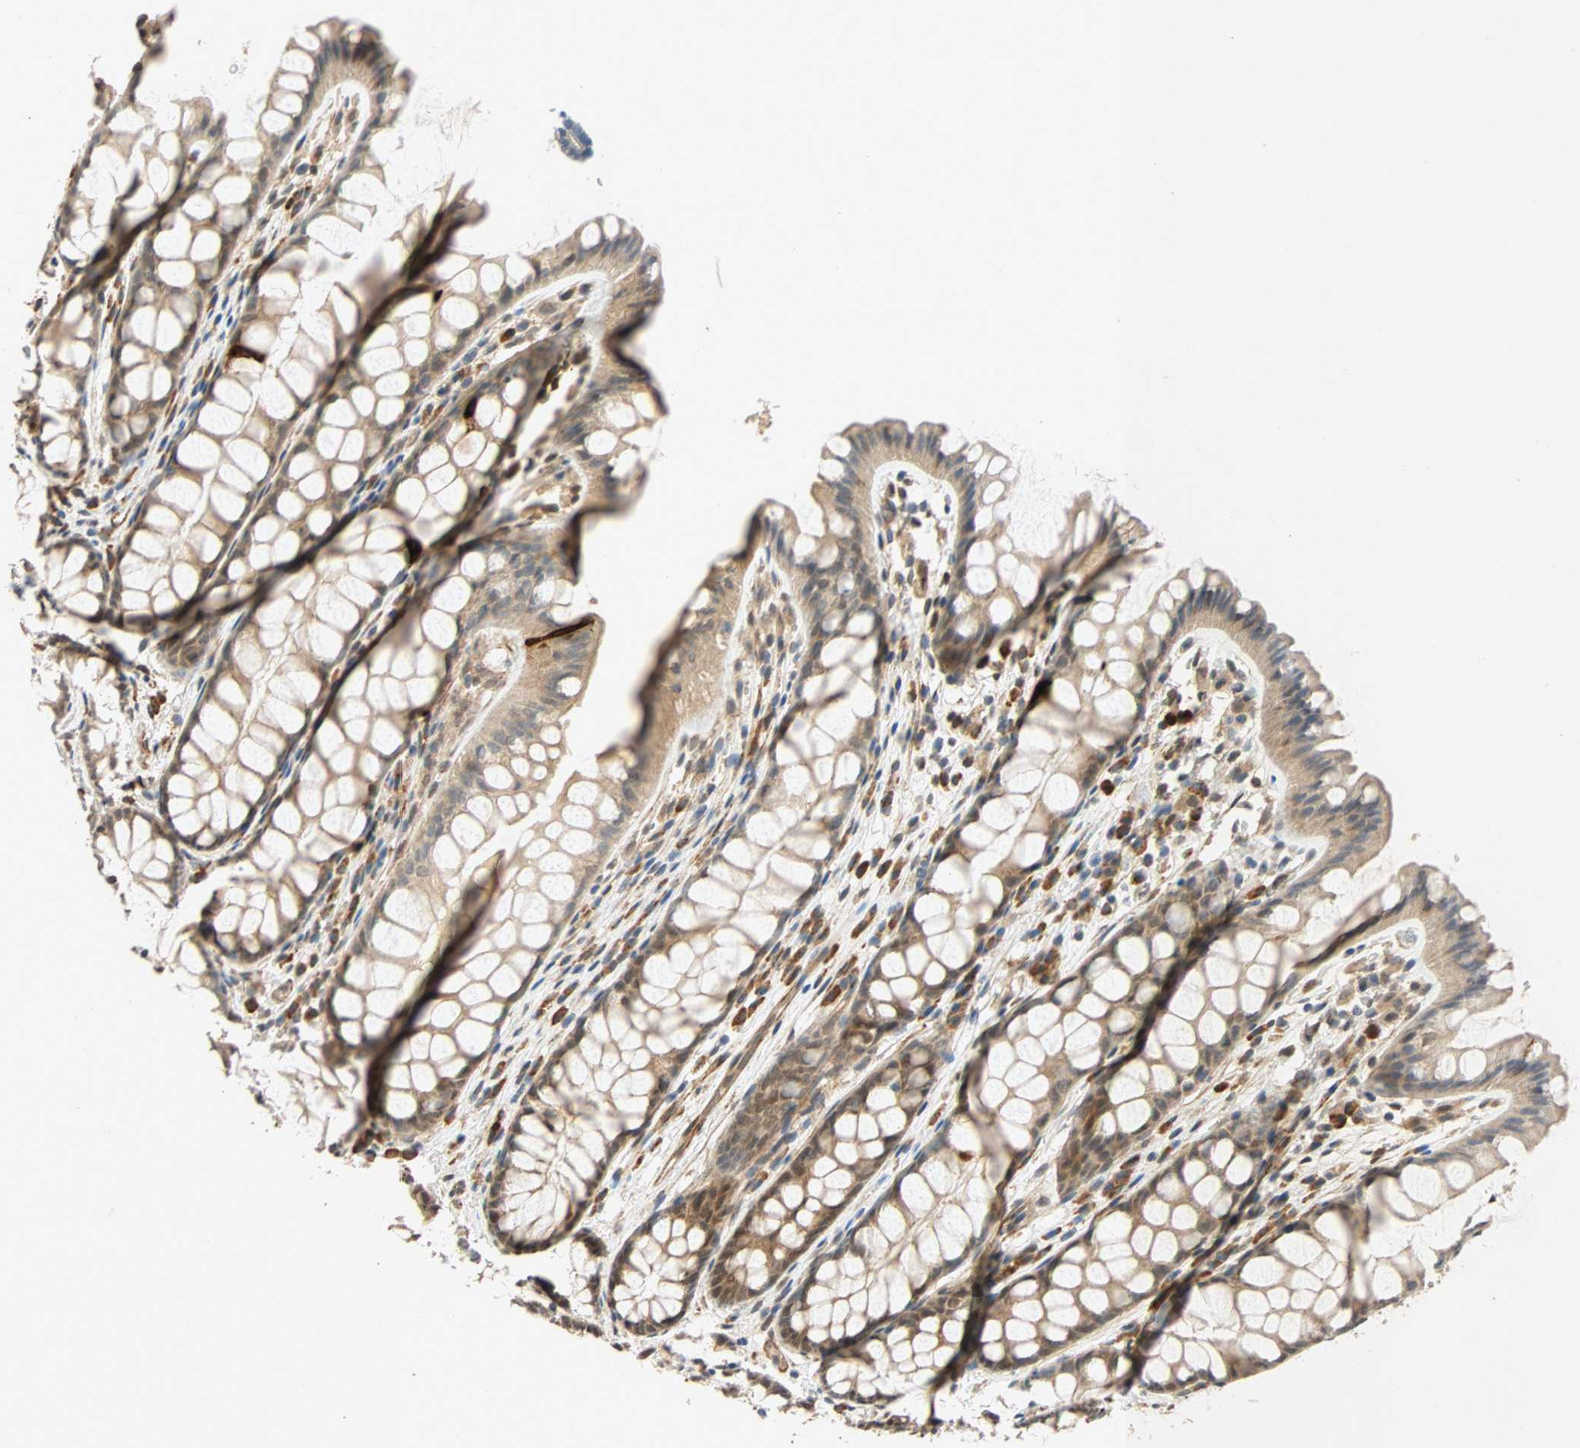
{"staining": {"intensity": "strong", "quantity": ">75%", "location": "cytoplasmic/membranous"}, "tissue": "colon", "cell_type": "Endothelial cells", "image_type": "normal", "snomed": [{"axis": "morphology", "description": "Normal tissue, NOS"}, {"axis": "topography", "description": "Colon"}], "caption": "Approximately >75% of endothelial cells in normal colon demonstrate strong cytoplasmic/membranous protein staining as visualized by brown immunohistochemical staining.", "gene": "QSER1", "patient": {"sex": "female", "age": 55}}